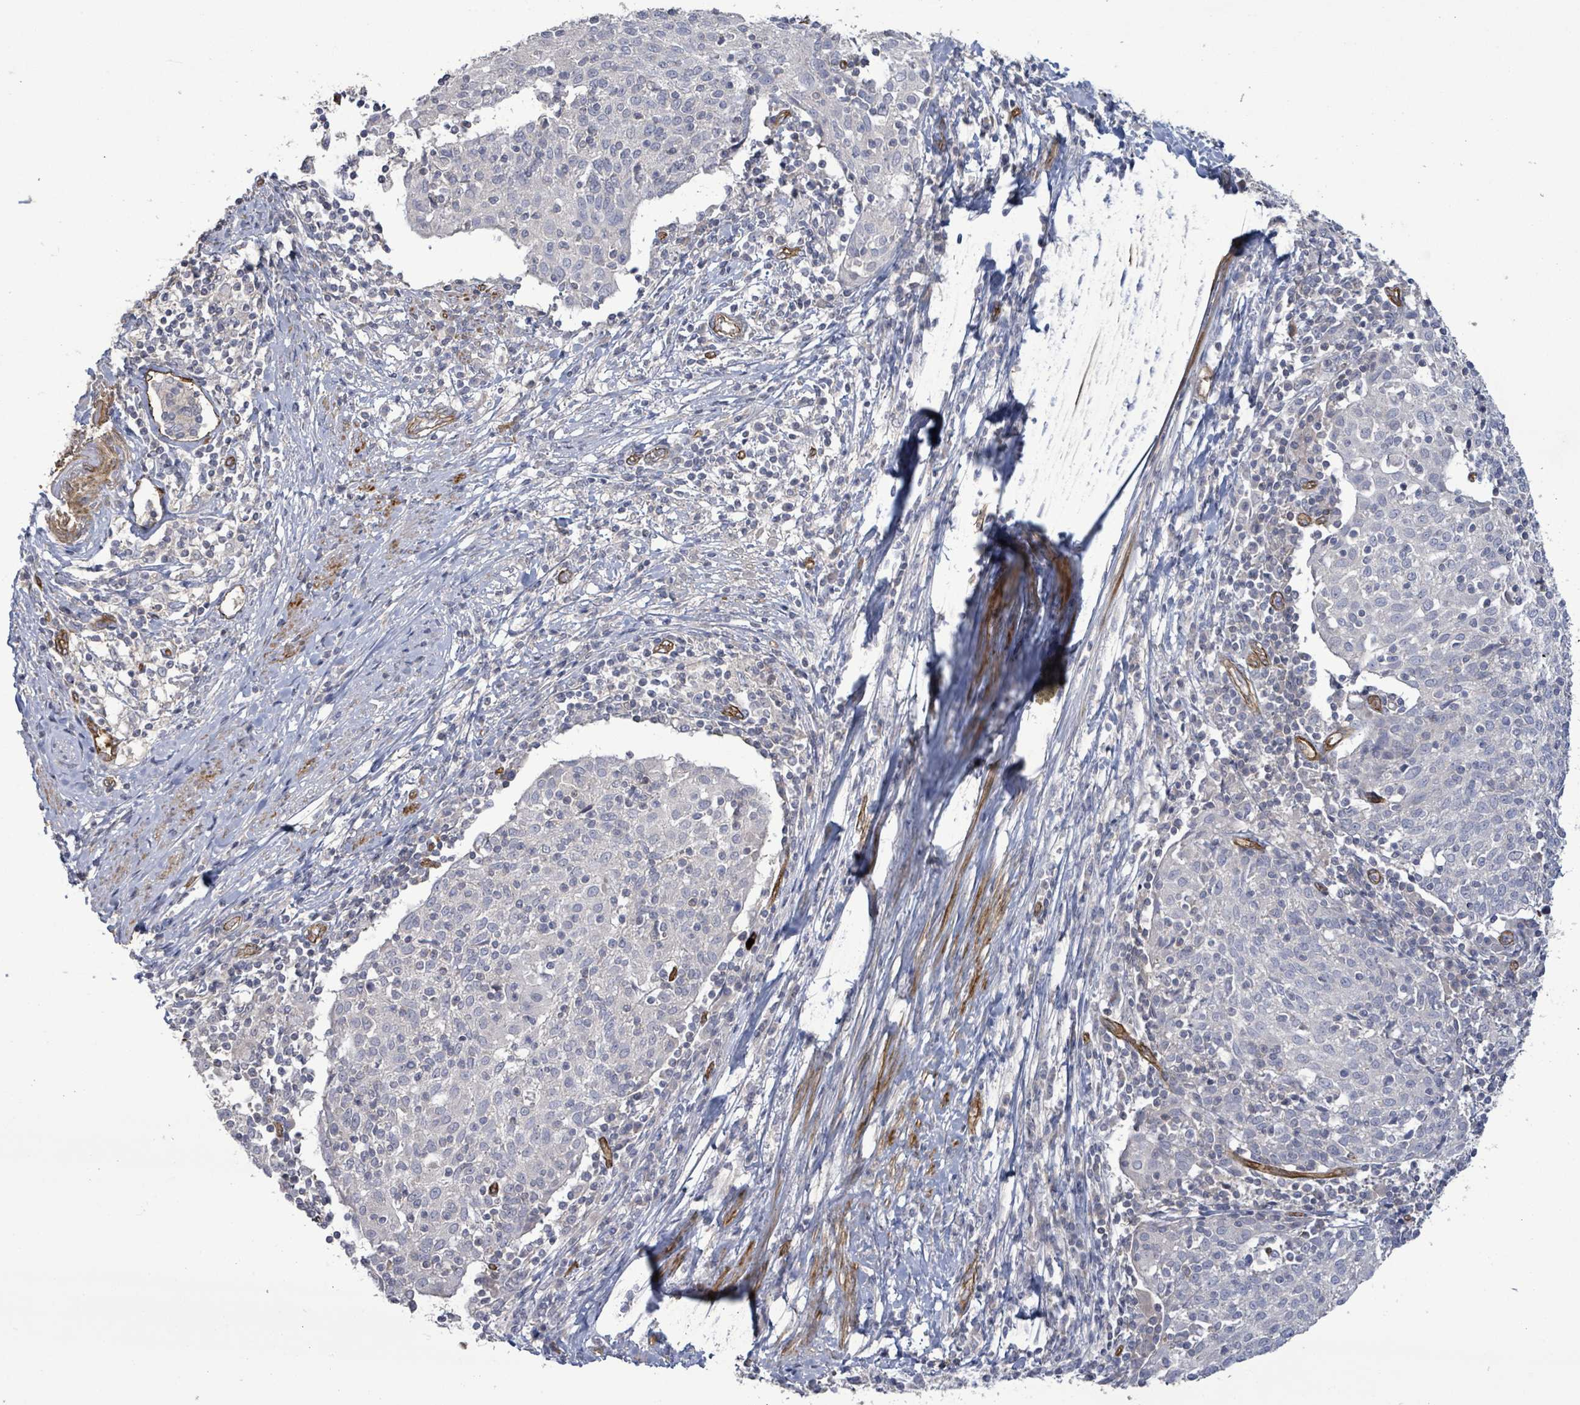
{"staining": {"intensity": "negative", "quantity": "none", "location": "none"}, "tissue": "cervical cancer", "cell_type": "Tumor cells", "image_type": "cancer", "snomed": [{"axis": "morphology", "description": "Squamous cell carcinoma, NOS"}, {"axis": "topography", "description": "Cervix"}], "caption": "This is an immunohistochemistry (IHC) micrograph of squamous cell carcinoma (cervical). There is no positivity in tumor cells.", "gene": "KANK3", "patient": {"sex": "female", "age": 52}}